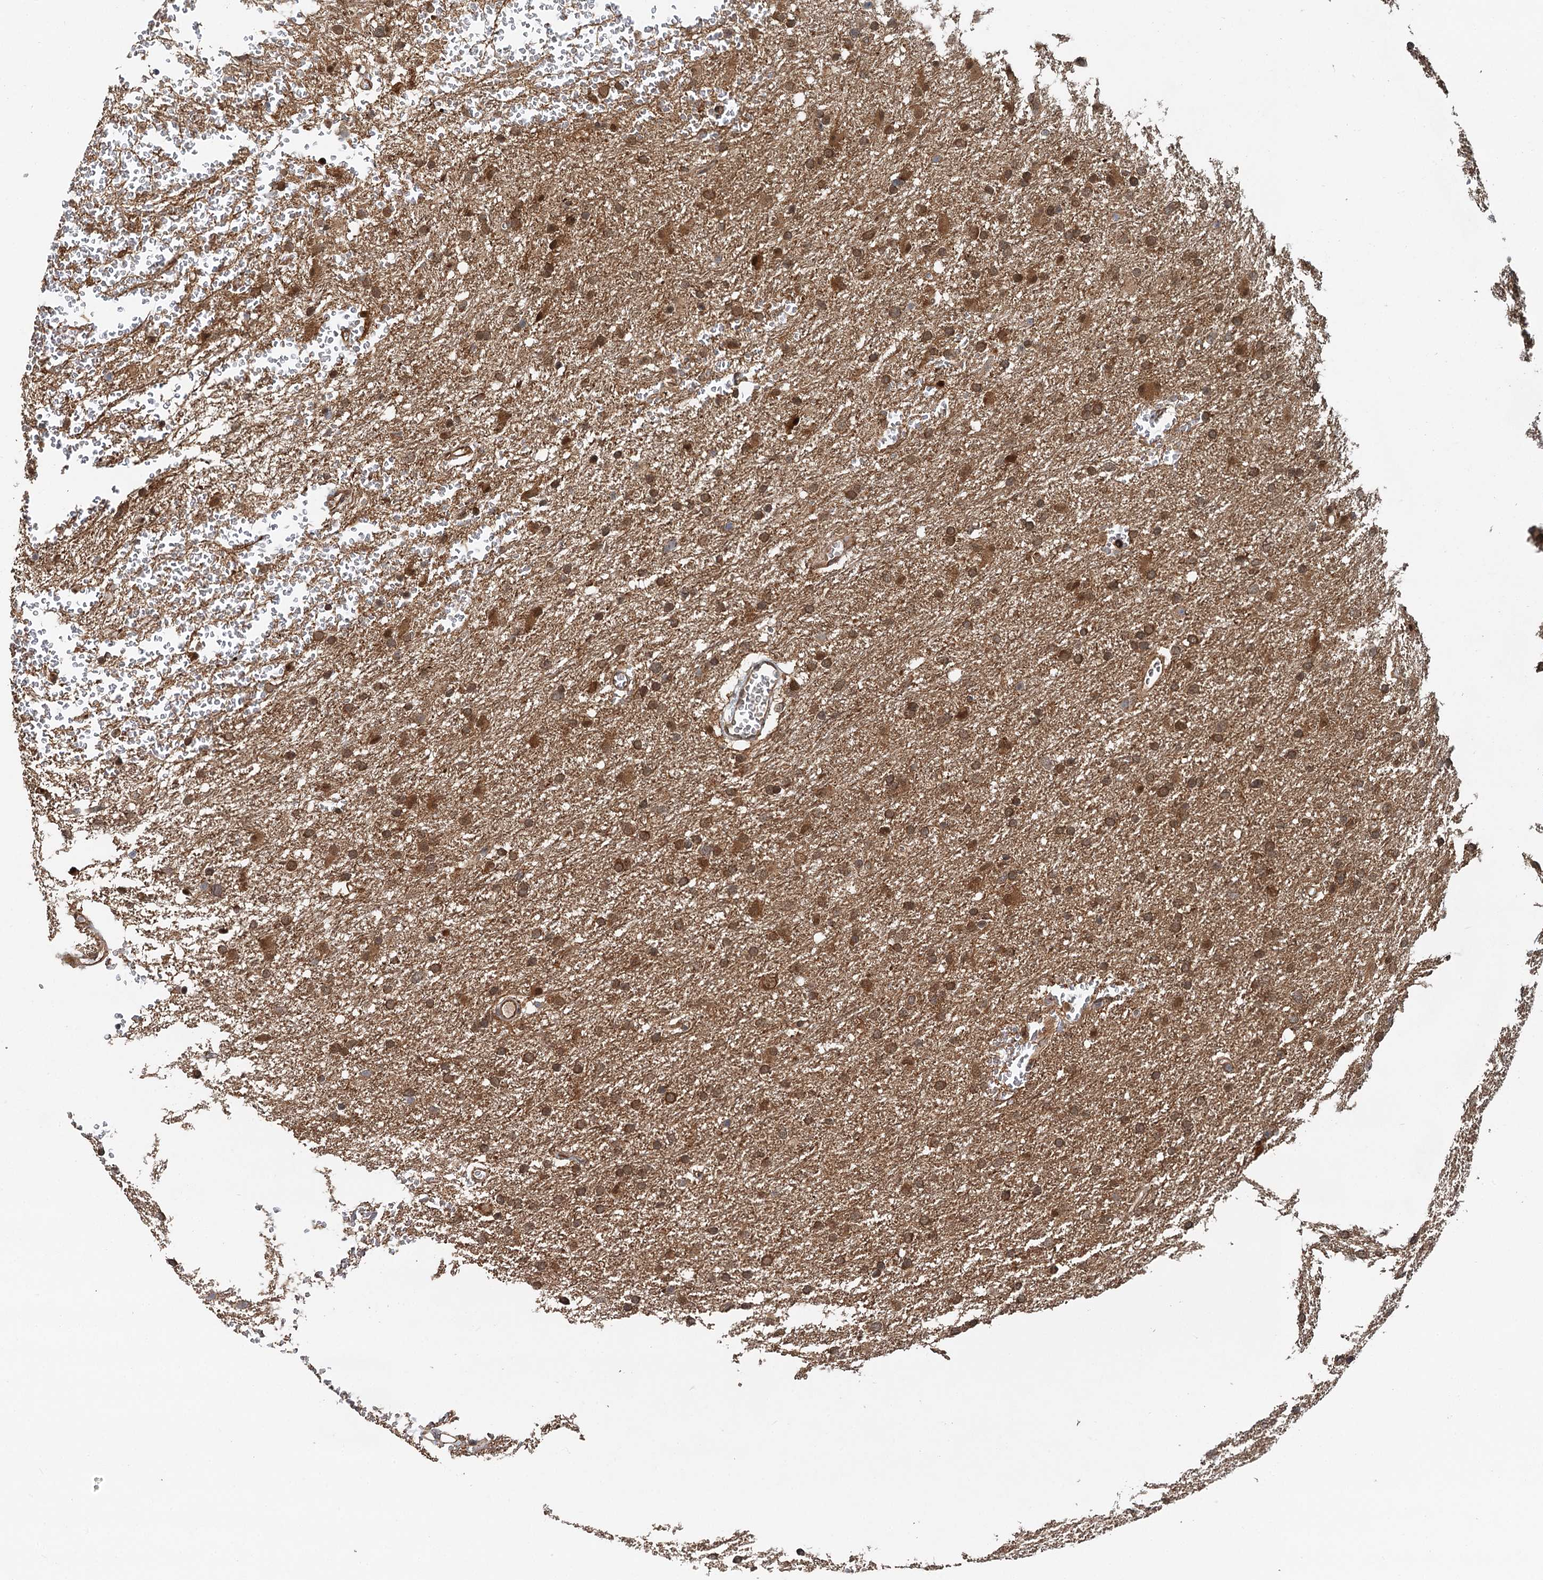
{"staining": {"intensity": "moderate", "quantity": ">75%", "location": "cytoplasmic/membranous"}, "tissue": "glioma", "cell_type": "Tumor cells", "image_type": "cancer", "snomed": [{"axis": "morphology", "description": "Glioma, malignant, High grade"}, {"axis": "topography", "description": "Cerebral cortex"}], "caption": "A photomicrograph showing moderate cytoplasmic/membranous positivity in about >75% of tumor cells in malignant high-grade glioma, as visualized by brown immunohistochemical staining.", "gene": "STUB1", "patient": {"sex": "female", "age": 36}}